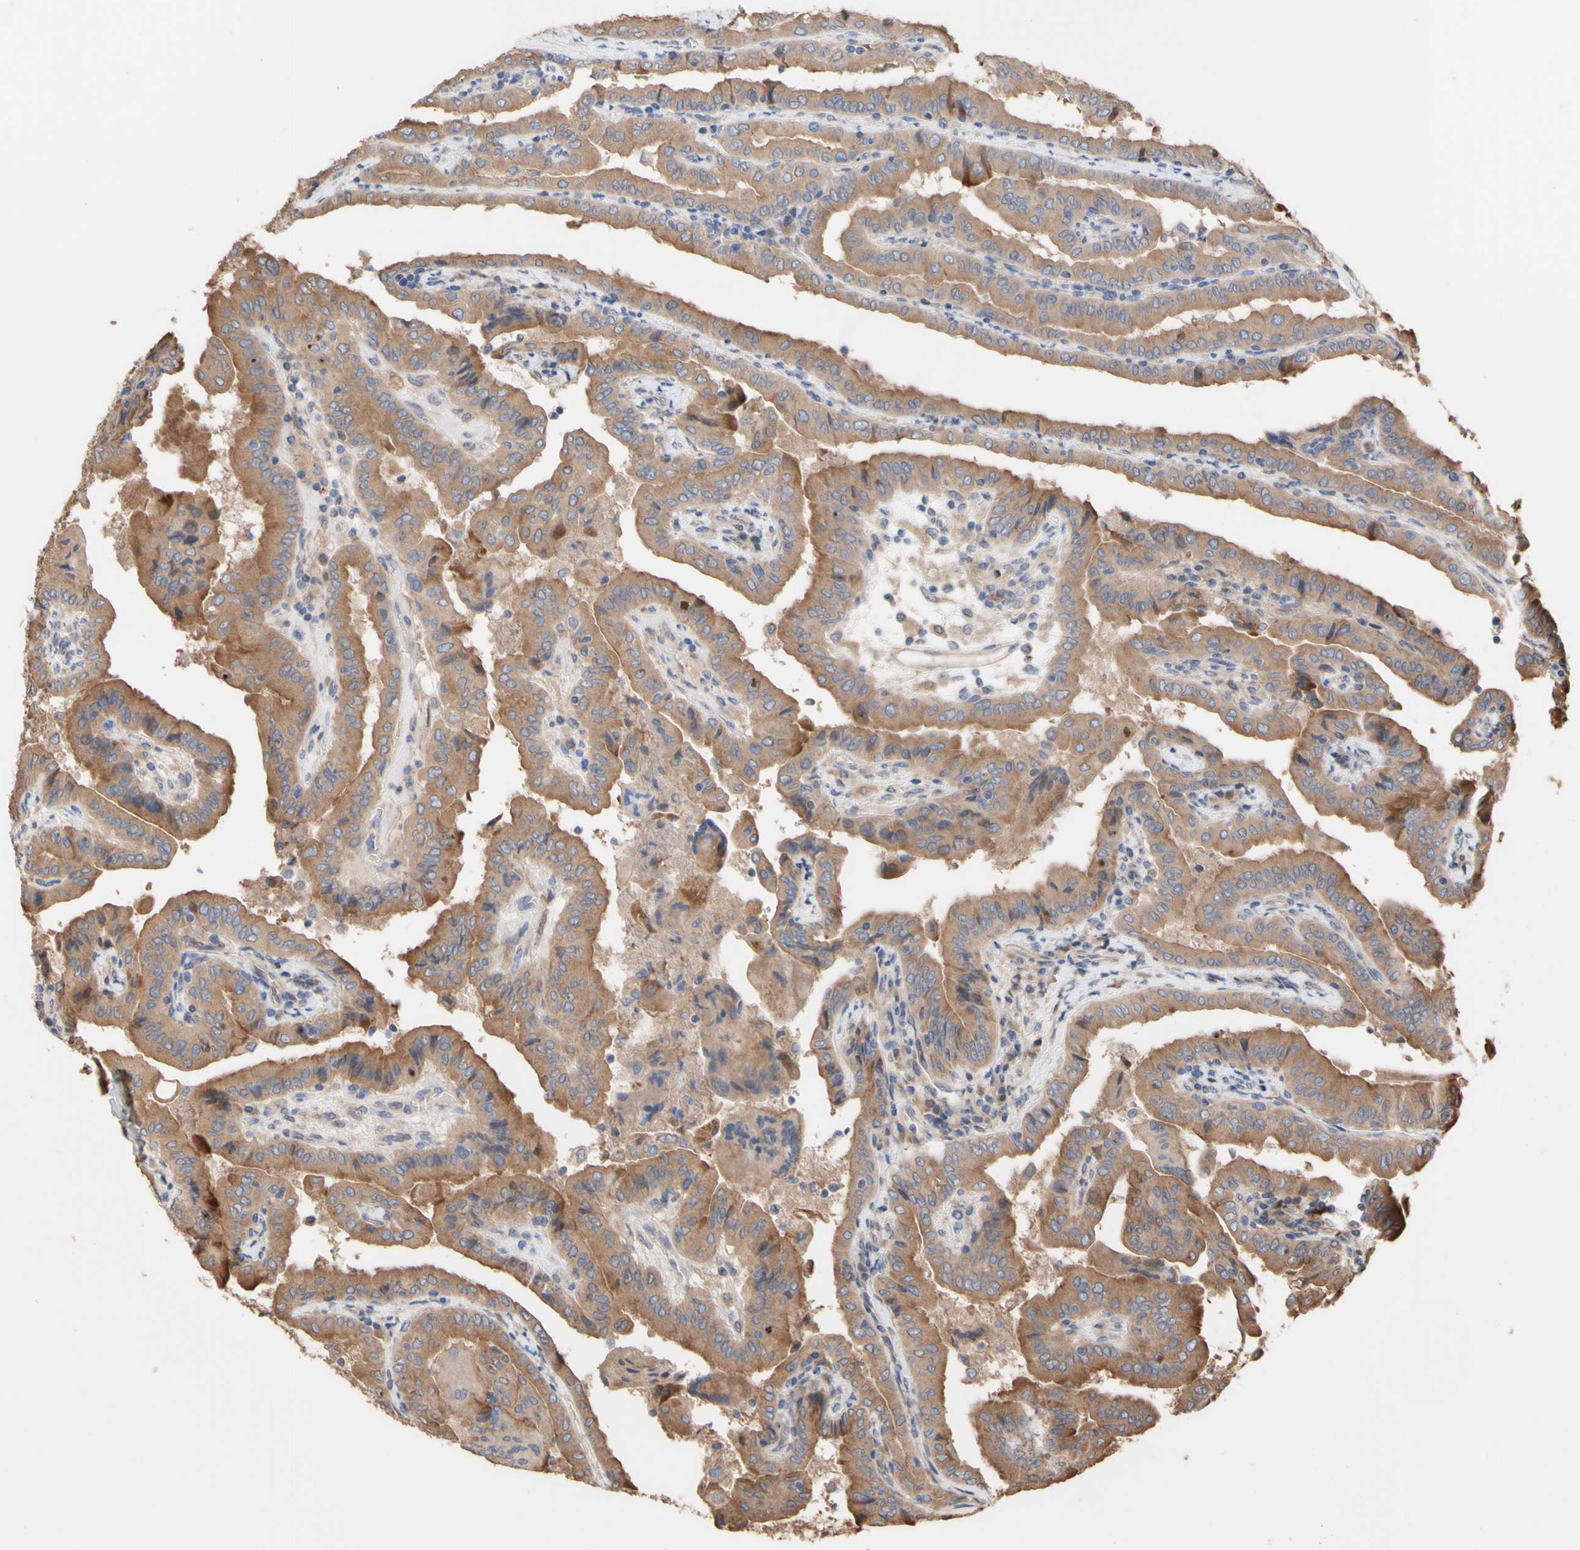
{"staining": {"intensity": "moderate", "quantity": ">75%", "location": "cytoplasmic/membranous"}, "tissue": "thyroid cancer", "cell_type": "Tumor cells", "image_type": "cancer", "snomed": [{"axis": "morphology", "description": "Papillary adenocarcinoma, NOS"}, {"axis": "topography", "description": "Thyroid gland"}], "caption": "Protein expression by IHC demonstrates moderate cytoplasmic/membranous positivity in approximately >75% of tumor cells in papillary adenocarcinoma (thyroid).", "gene": "NECTIN3", "patient": {"sex": "male", "age": 33}}